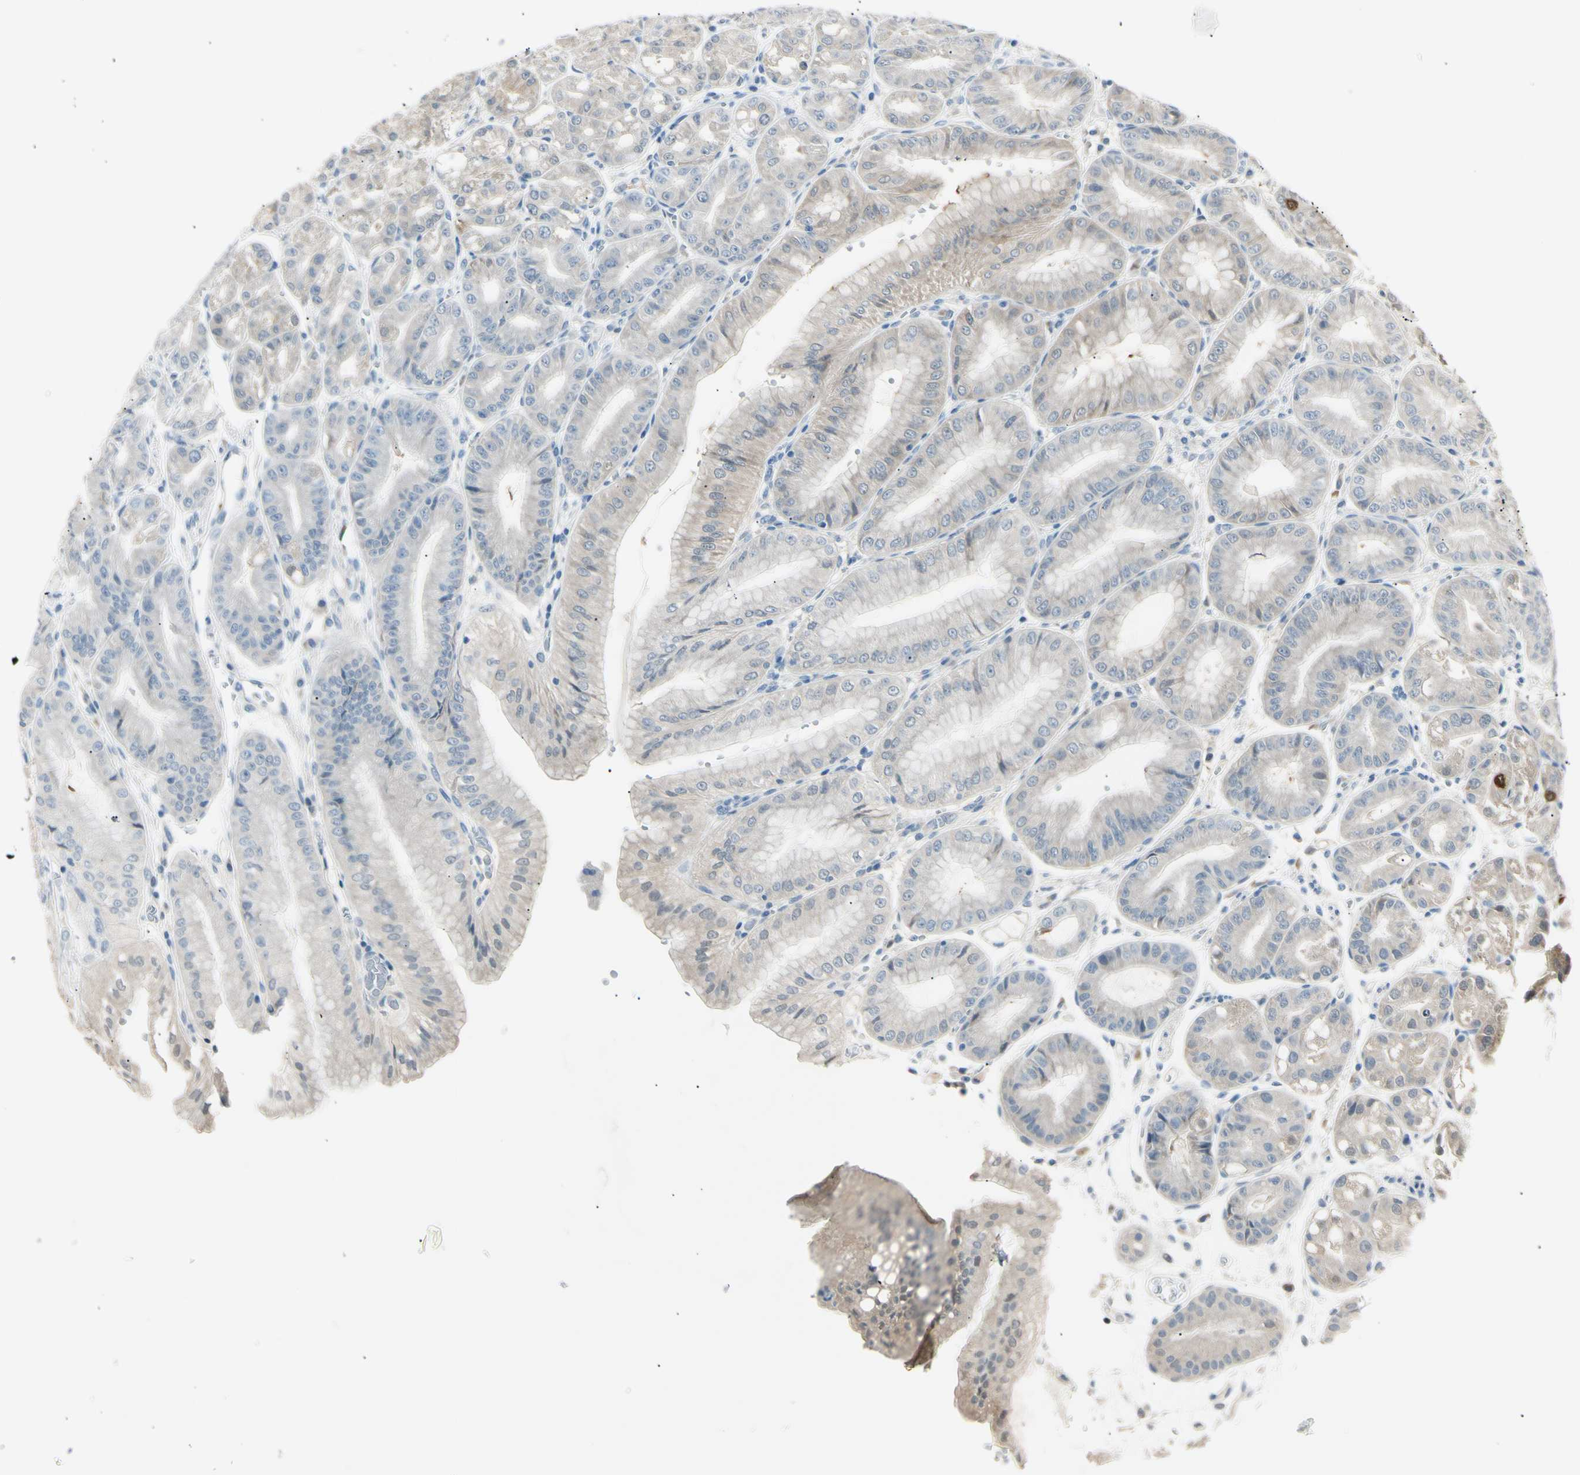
{"staining": {"intensity": "weak", "quantity": "<25%", "location": "cytoplasmic/membranous"}, "tissue": "stomach", "cell_type": "Glandular cells", "image_type": "normal", "snomed": [{"axis": "morphology", "description": "Normal tissue, NOS"}, {"axis": "topography", "description": "Stomach, lower"}], "caption": "Stomach was stained to show a protein in brown. There is no significant staining in glandular cells. The staining was performed using DAB to visualize the protein expression in brown, while the nuclei were stained in blue with hematoxylin (Magnification: 20x).", "gene": "LHPP", "patient": {"sex": "male", "age": 71}}